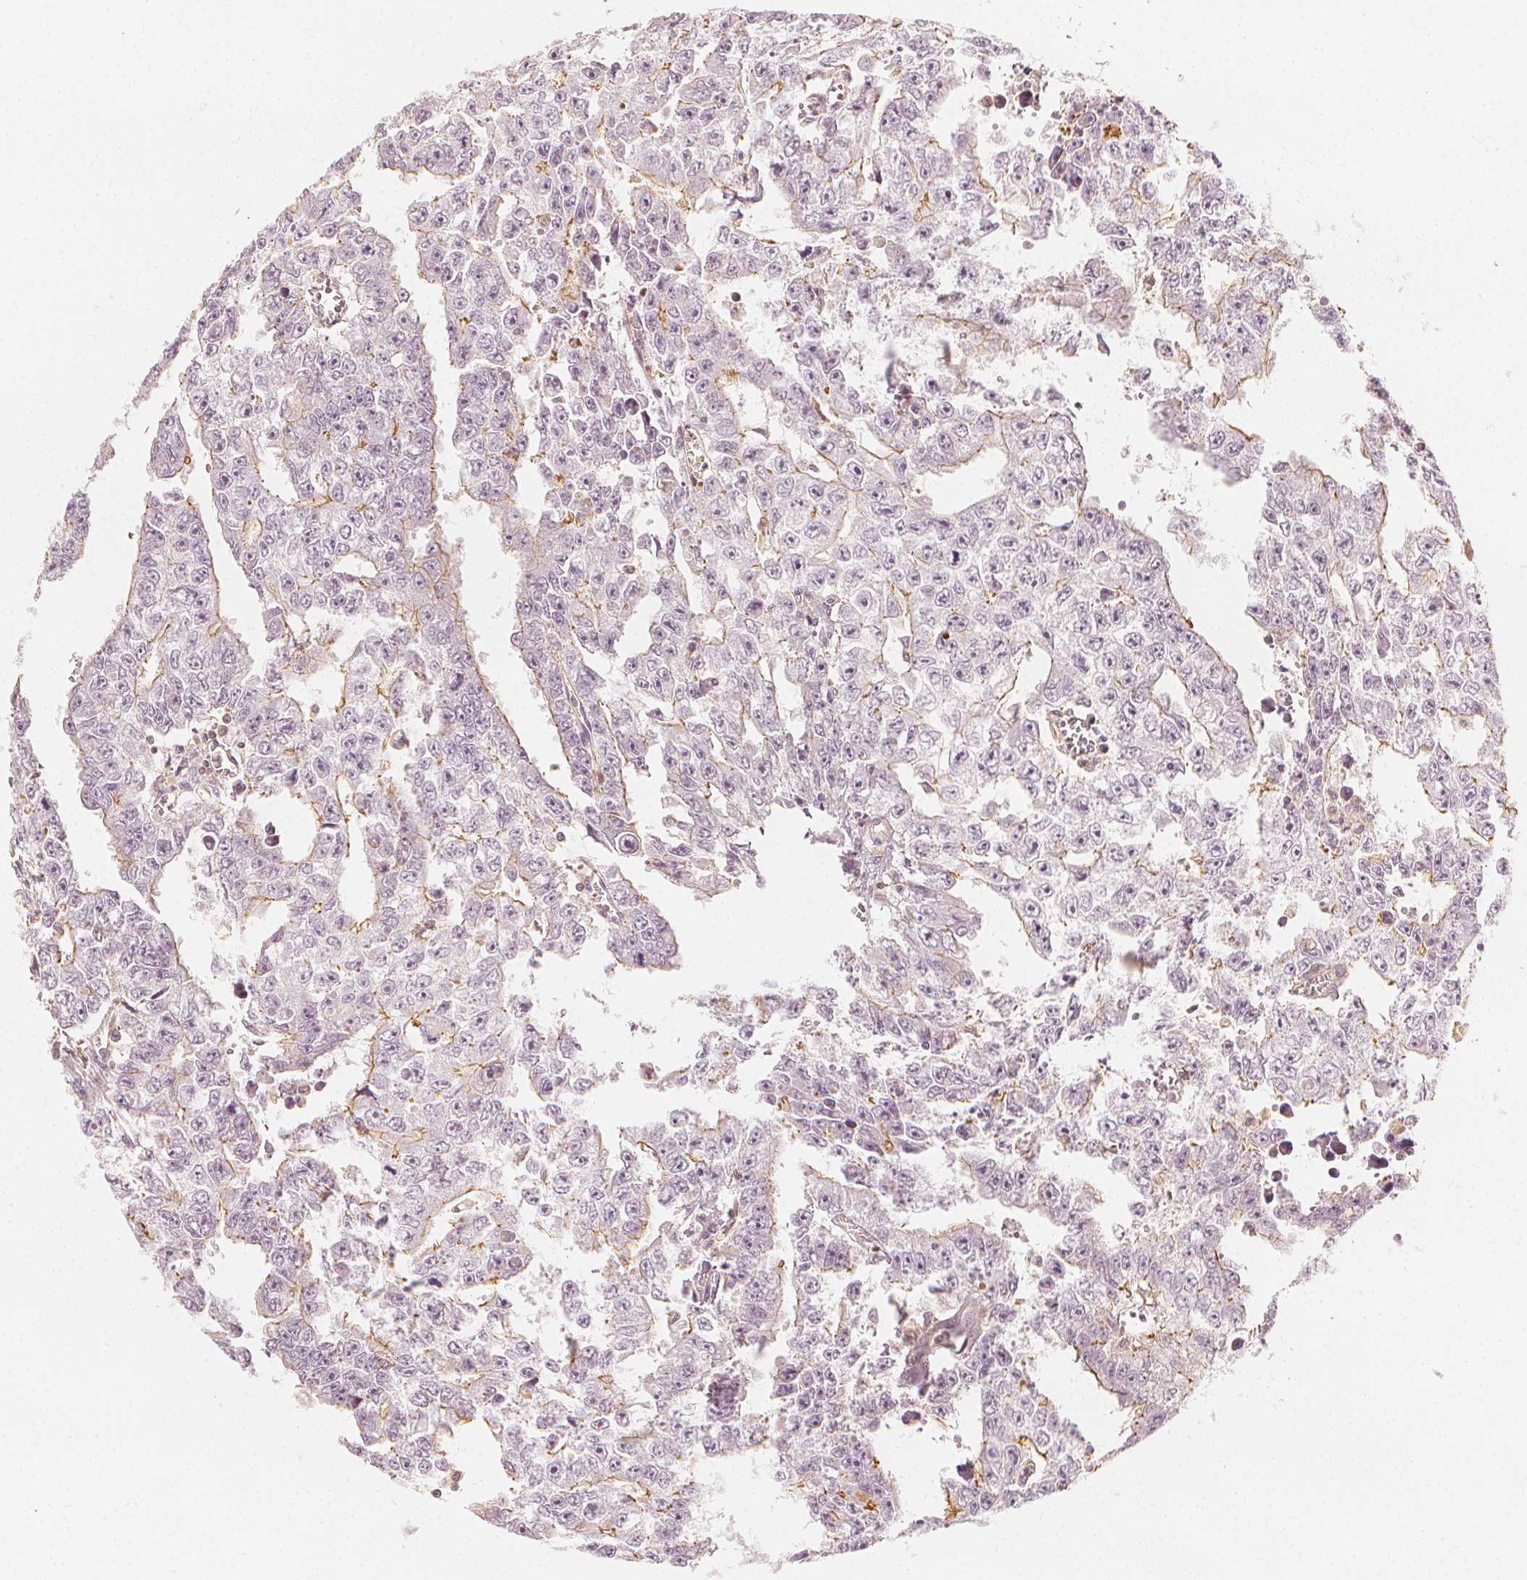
{"staining": {"intensity": "moderate", "quantity": "<25%", "location": "cytoplasmic/membranous"}, "tissue": "testis cancer", "cell_type": "Tumor cells", "image_type": "cancer", "snomed": [{"axis": "morphology", "description": "Carcinoma, Embryonal, NOS"}, {"axis": "morphology", "description": "Teratoma, malignant, NOS"}, {"axis": "topography", "description": "Testis"}], "caption": "Immunohistochemistry (IHC) histopathology image of neoplastic tissue: human embryonal carcinoma (testis) stained using immunohistochemistry shows low levels of moderate protein expression localized specifically in the cytoplasmic/membranous of tumor cells, appearing as a cytoplasmic/membranous brown color.", "gene": "ARHGAP26", "patient": {"sex": "male", "age": 24}}